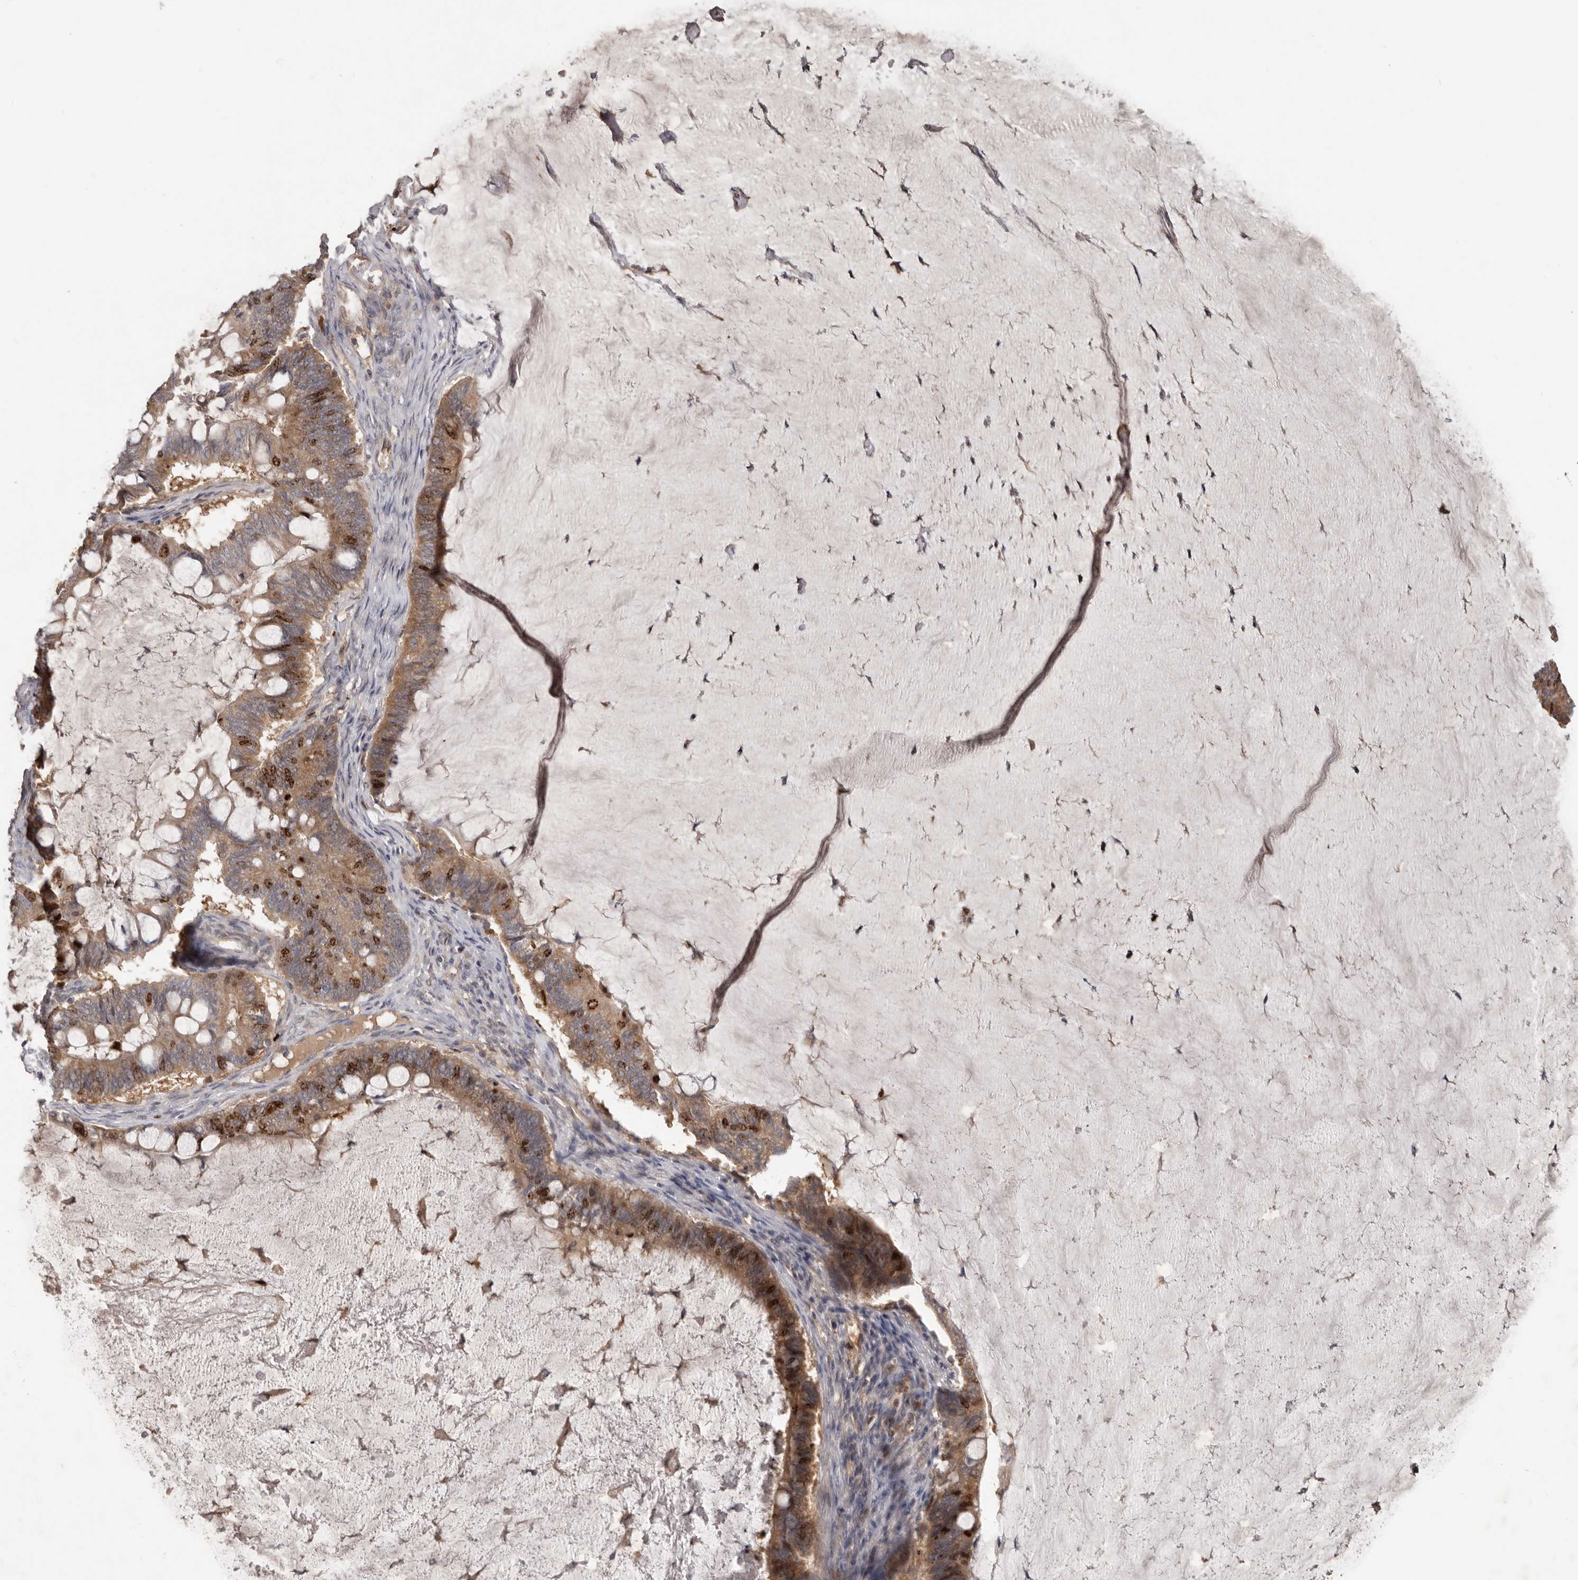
{"staining": {"intensity": "moderate", "quantity": ">75%", "location": "cytoplasmic/membranous,nuclear"}, "tissue": "ovarian cancer", "cell_type": "Tumor cells", "image_type": "cancer", "snomed": [{"axis": "morphology", "description": "Cystadenocarcinoma, mucinous, NOS"}, {"axis": "topography", "description": "Ovary"}], "caption": "High-power microscopy captured an immunohistochemistry (IHC) image of ovarian cancer (mucinous cystadenocarcinoma), revealing moderate cytoplasmic/membranous and nuclear expression in about >75% of tumor cells.", "gene": "CDCA8", "patient": {"sex": "female", "age": 61}}